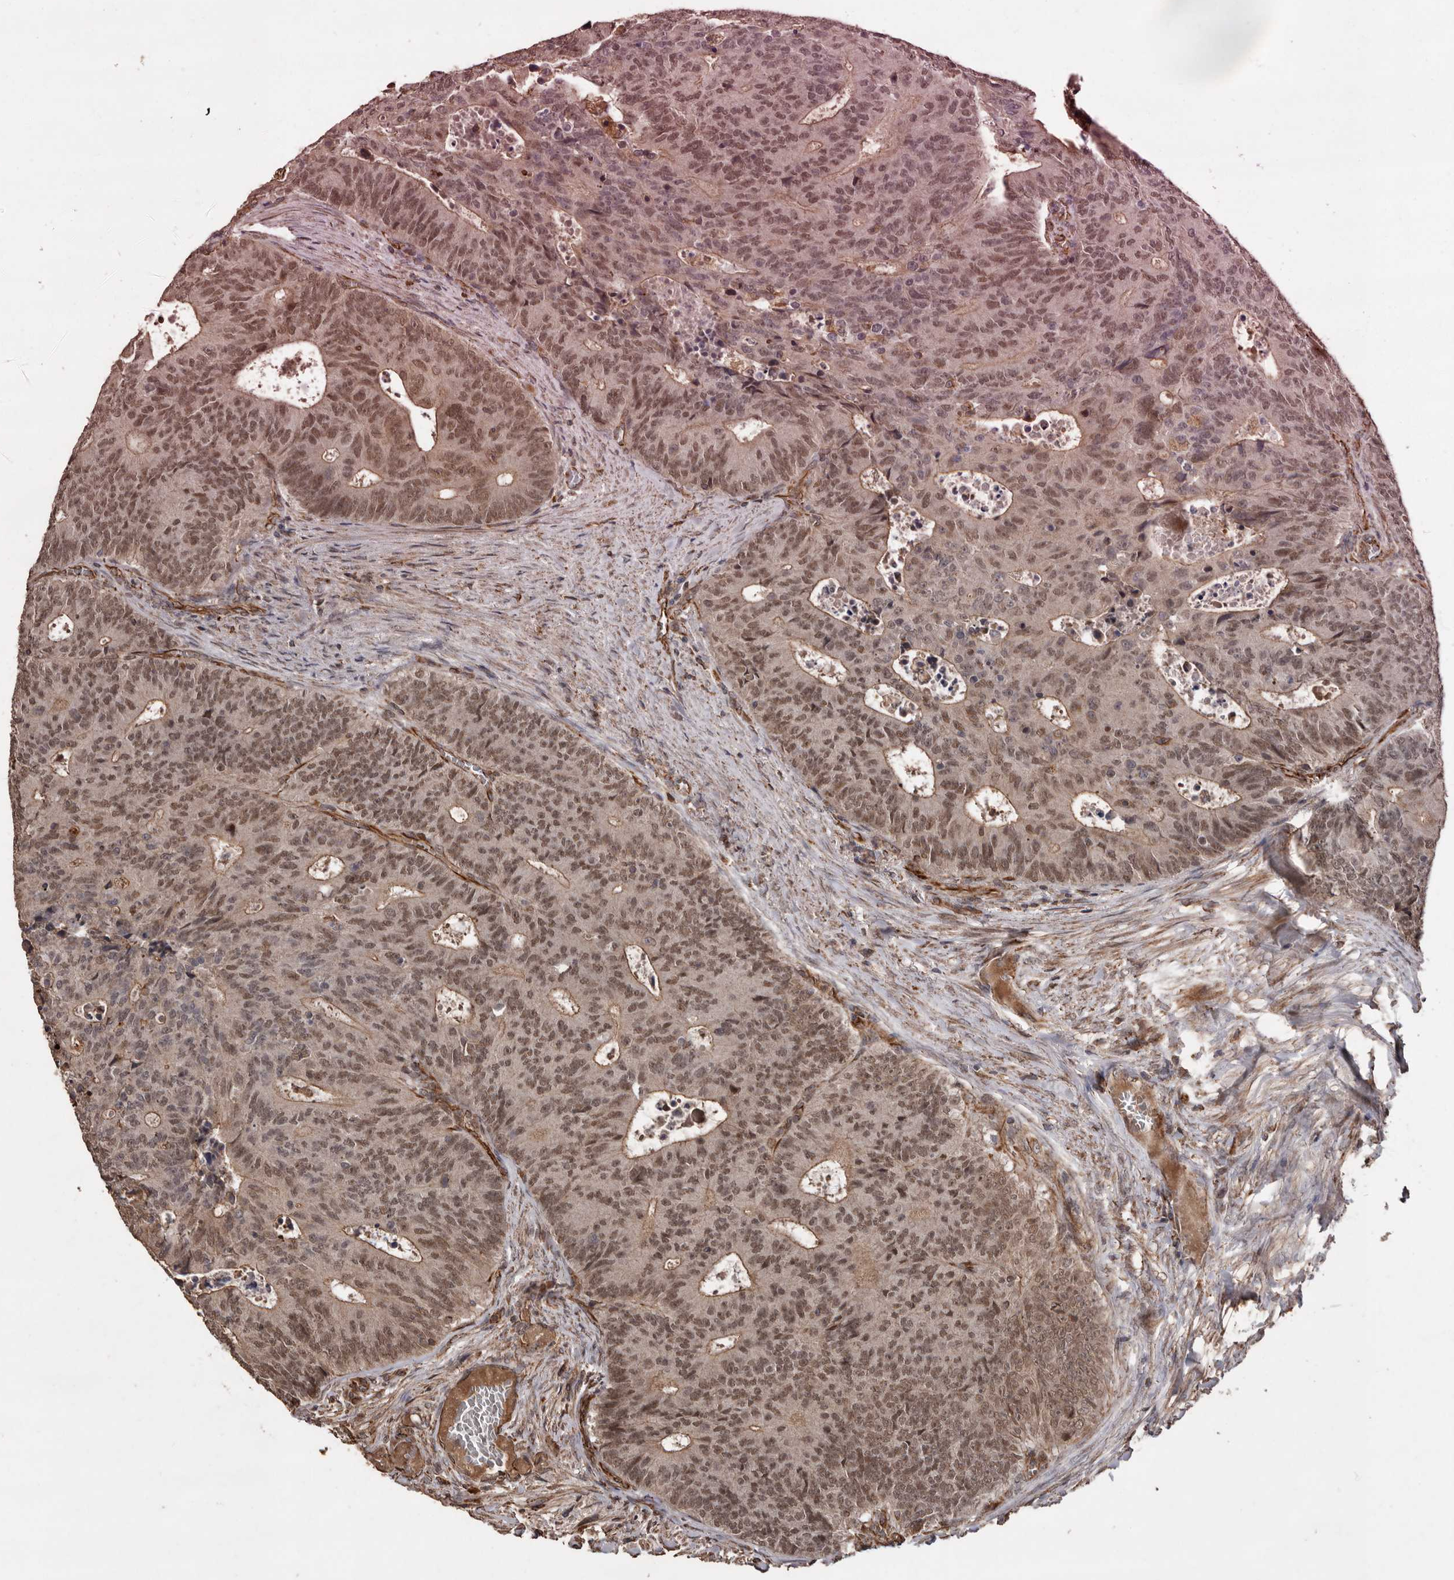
{"staining": {"intensity": "moderate", "quantity": ">75%", "location": "cytoplasmic/membranous,nuclear"}, "tissue": "colorectal cancer", "cell_type": "Tumor cells", "image_type": "cancer", "snomed": [{"axis": "morphology", "description": "Adenocarcinoma, NOS"}, {"axis": "topography", "description": "Colon"}], "caption": "Brown immunohistochemical staining in adenocarcinoma (colorectal) displays moderate cytoplasmic/membranous and nuclear expression in about >75% of tumor cells. (DAB (3,3'-diaminobenzidine) IHC with brightfield microscopy, high magnification).", "gene": "BRAT1", "patient": {"sex": "male", "age": 87}}